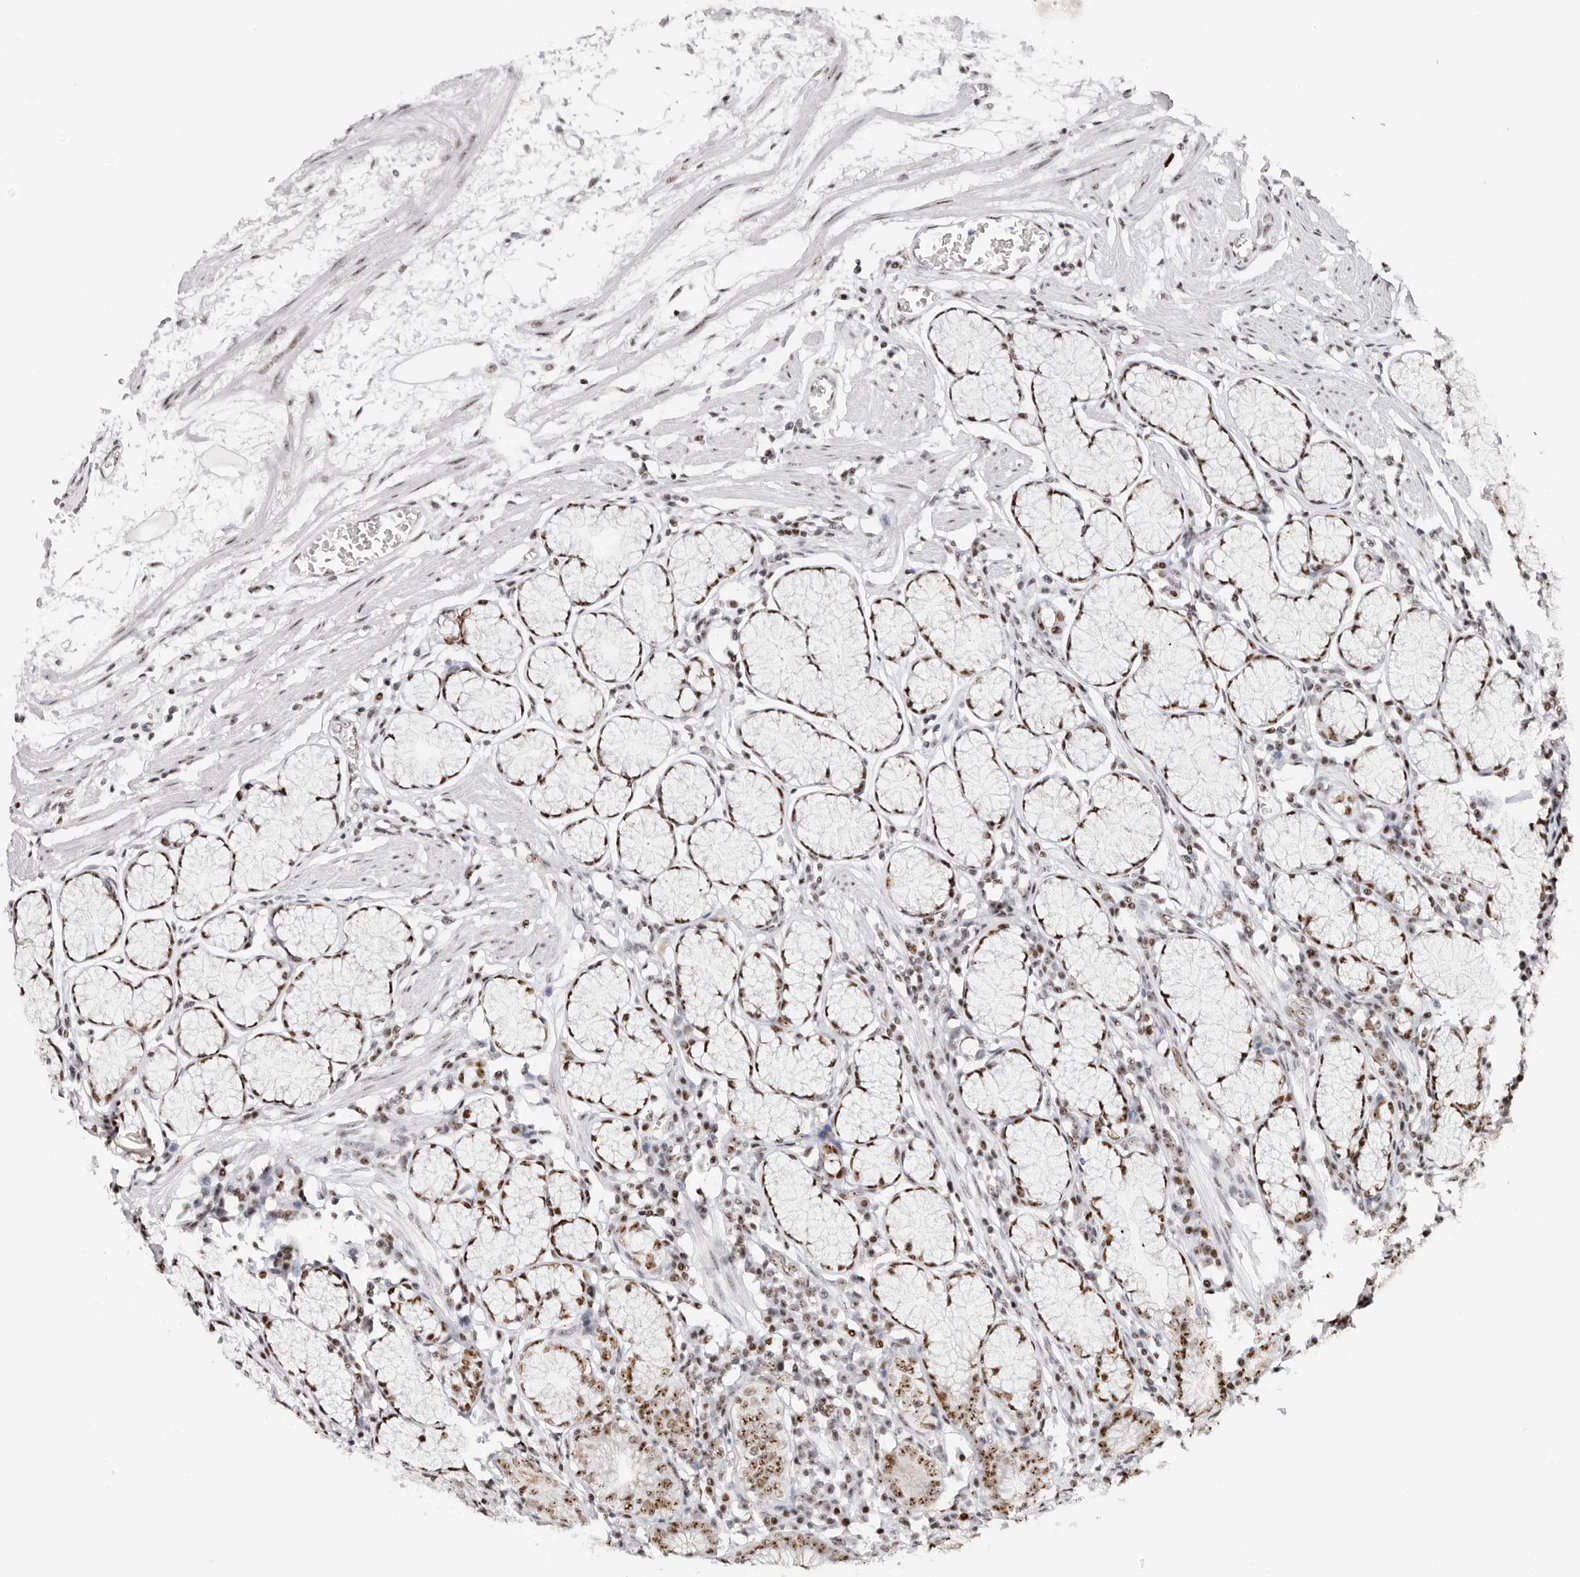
{"staining": {"intensity": "strong", "quantity": "25%-75%", "location": "nuclear"}, "tissue": "stomach", "cell_type": "Glandular cells", "image_type": "normal", "snomed": [{"axis": "morphology", "description": "Normal tissue, NOS"}, {"axis": "topography", "description": "Stomach"}], "caption": "Glandular cells show strong nuclear staining in approximately 25%-75% of cells in normal stomach.", "gene": "IQGAP3", "patient": {"sex": "male", "age": 55}}